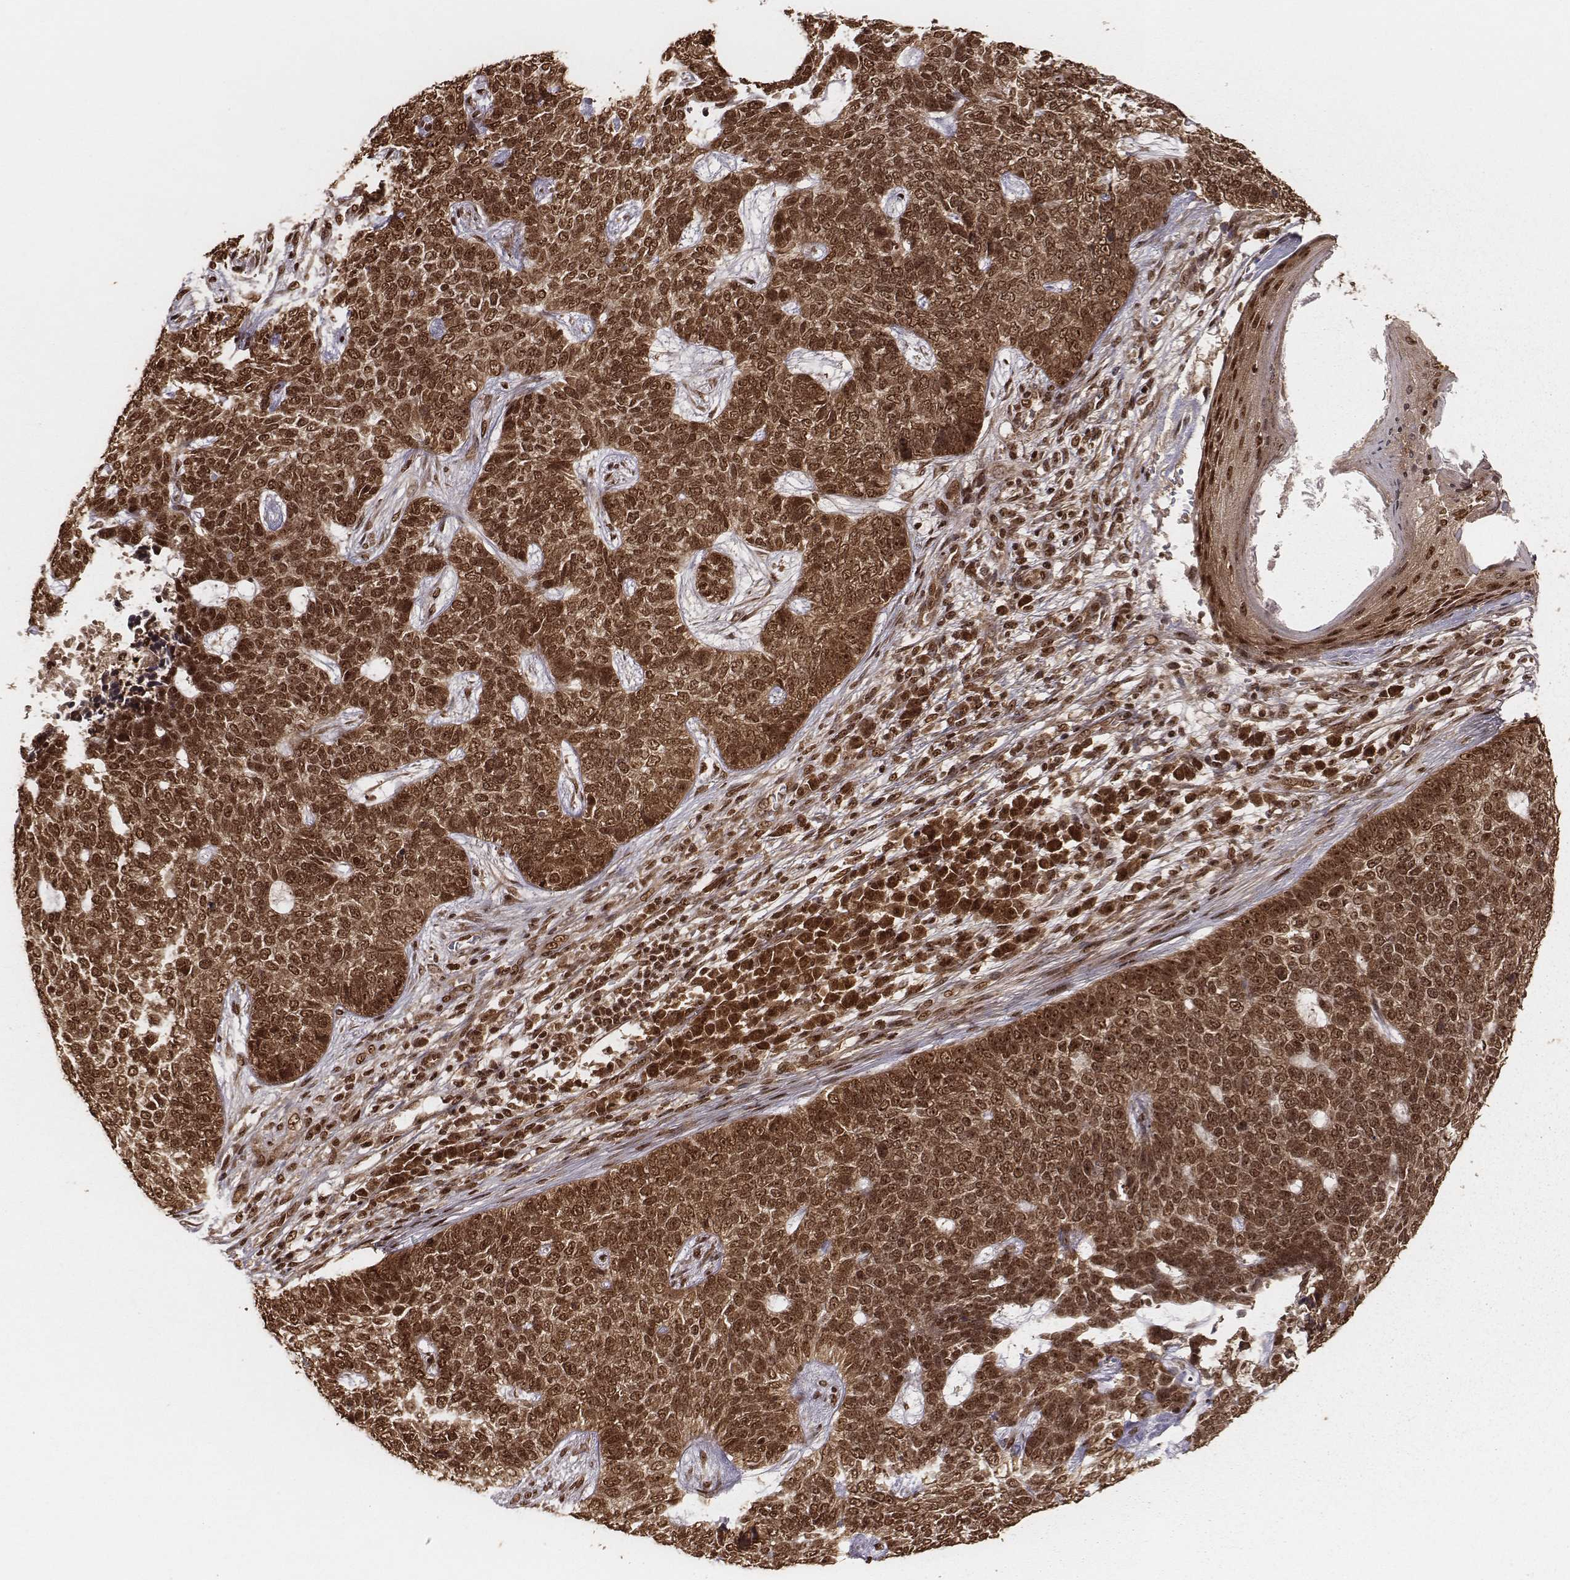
{"staining": {"intensity": "strong", "quantity": ">75%", "location": "cytoplasmic/membranous,nuclear"}, "tissue": "skin cancer", "cell_type": "Tumor cells", "image_type": "cancer", "snomed": [{"axis": "morphology", "description": "Basal cell carcinoma"}, {"axis": "topography", "description": "Skin"}], "caption": "Immunohistochemical staining of human skin basal cell carcinoma exhibits high levels of strong cytoplasmic/membranous and nuclear staining in approximately >75% of tumor cells.", "gene": "NFX1", "patient": {"sex": "female", "age": 69}}